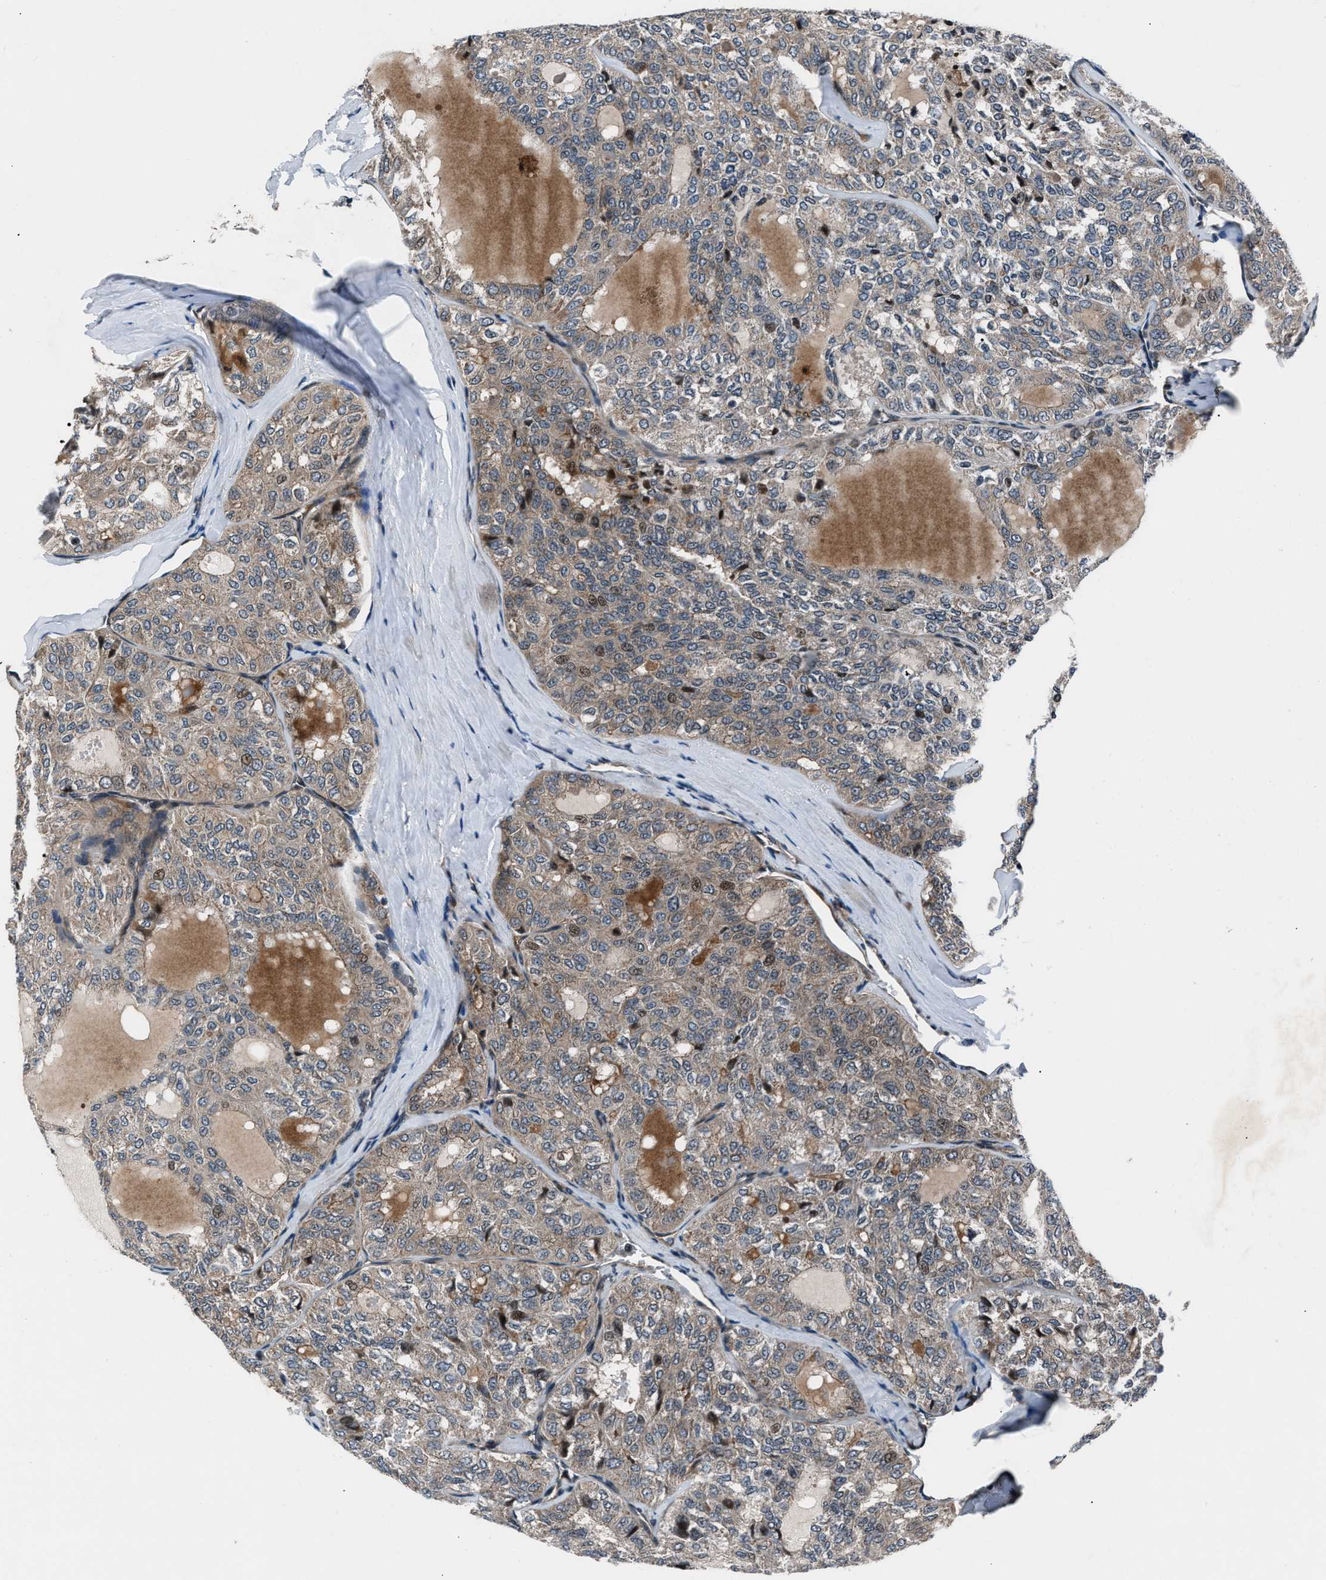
{"staining": {"intensity": "weak", "quantity": ">75%", "location": "cytoplasmic/membranous,nuclear"}, "tissue": "thyroid cancer", "cell_type": "Tumor cells", "image_type": "cancer", "snomed": [{"axis": "morphology", "description": "Follicular adenoma carcinoma, NOS"}, {"axis": "topography", "description": "Thyroid gland"}], "caption": "Thyroid follicular adenoma carcinoma tissue displays weak cytoplasmic/membranous and nuclear positivity in about >75% of tumor cells, visualized by immunohistochemistry. Nuclei are stained in blue.", "gene": "DYNC2I1", "patient": {"sex": "male", "age": 75}}